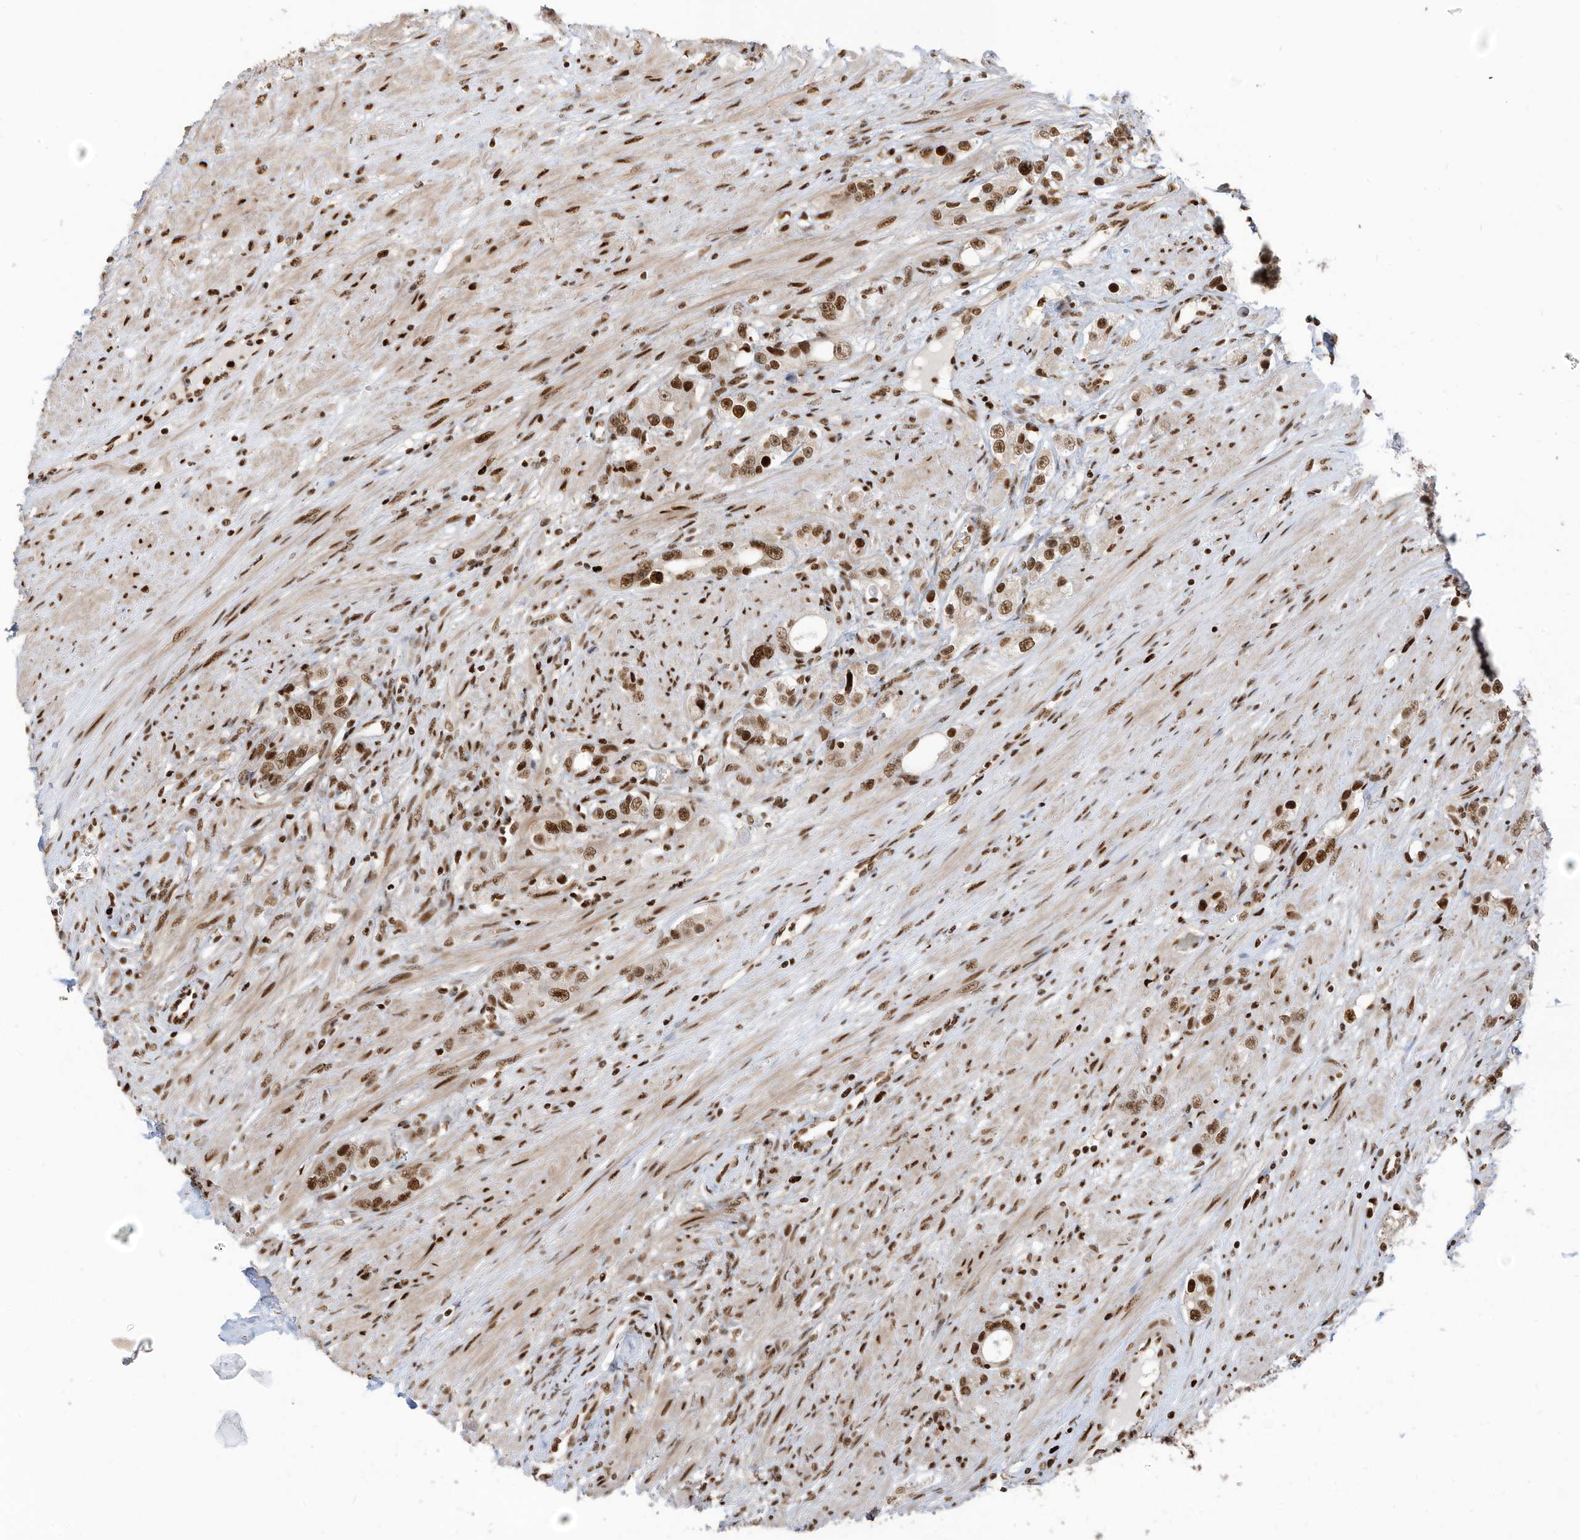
{"staining": {"intensity": "moderate", "quantity": ">75%", "location": "nuclear"}, "tissue": "prostate cancer", "cell_type": "Tumor cells", "image_type": "cancer", "snomed": [{"axis": "morphology", "description": "Adenocarcinoma, High grade"}, {"axis": "topography", "description": "Prostate"}], "caption": "High-magnification brightfield microscopy of prostate cancer stained with DAB (brown) and counterstained with hematoxylin (blue). tumor cells exhibit moderate nuclear positivity is present in about>75% of cells.", "gene": "SAMD15", "patient": {"sex": "male", "age": 63}}